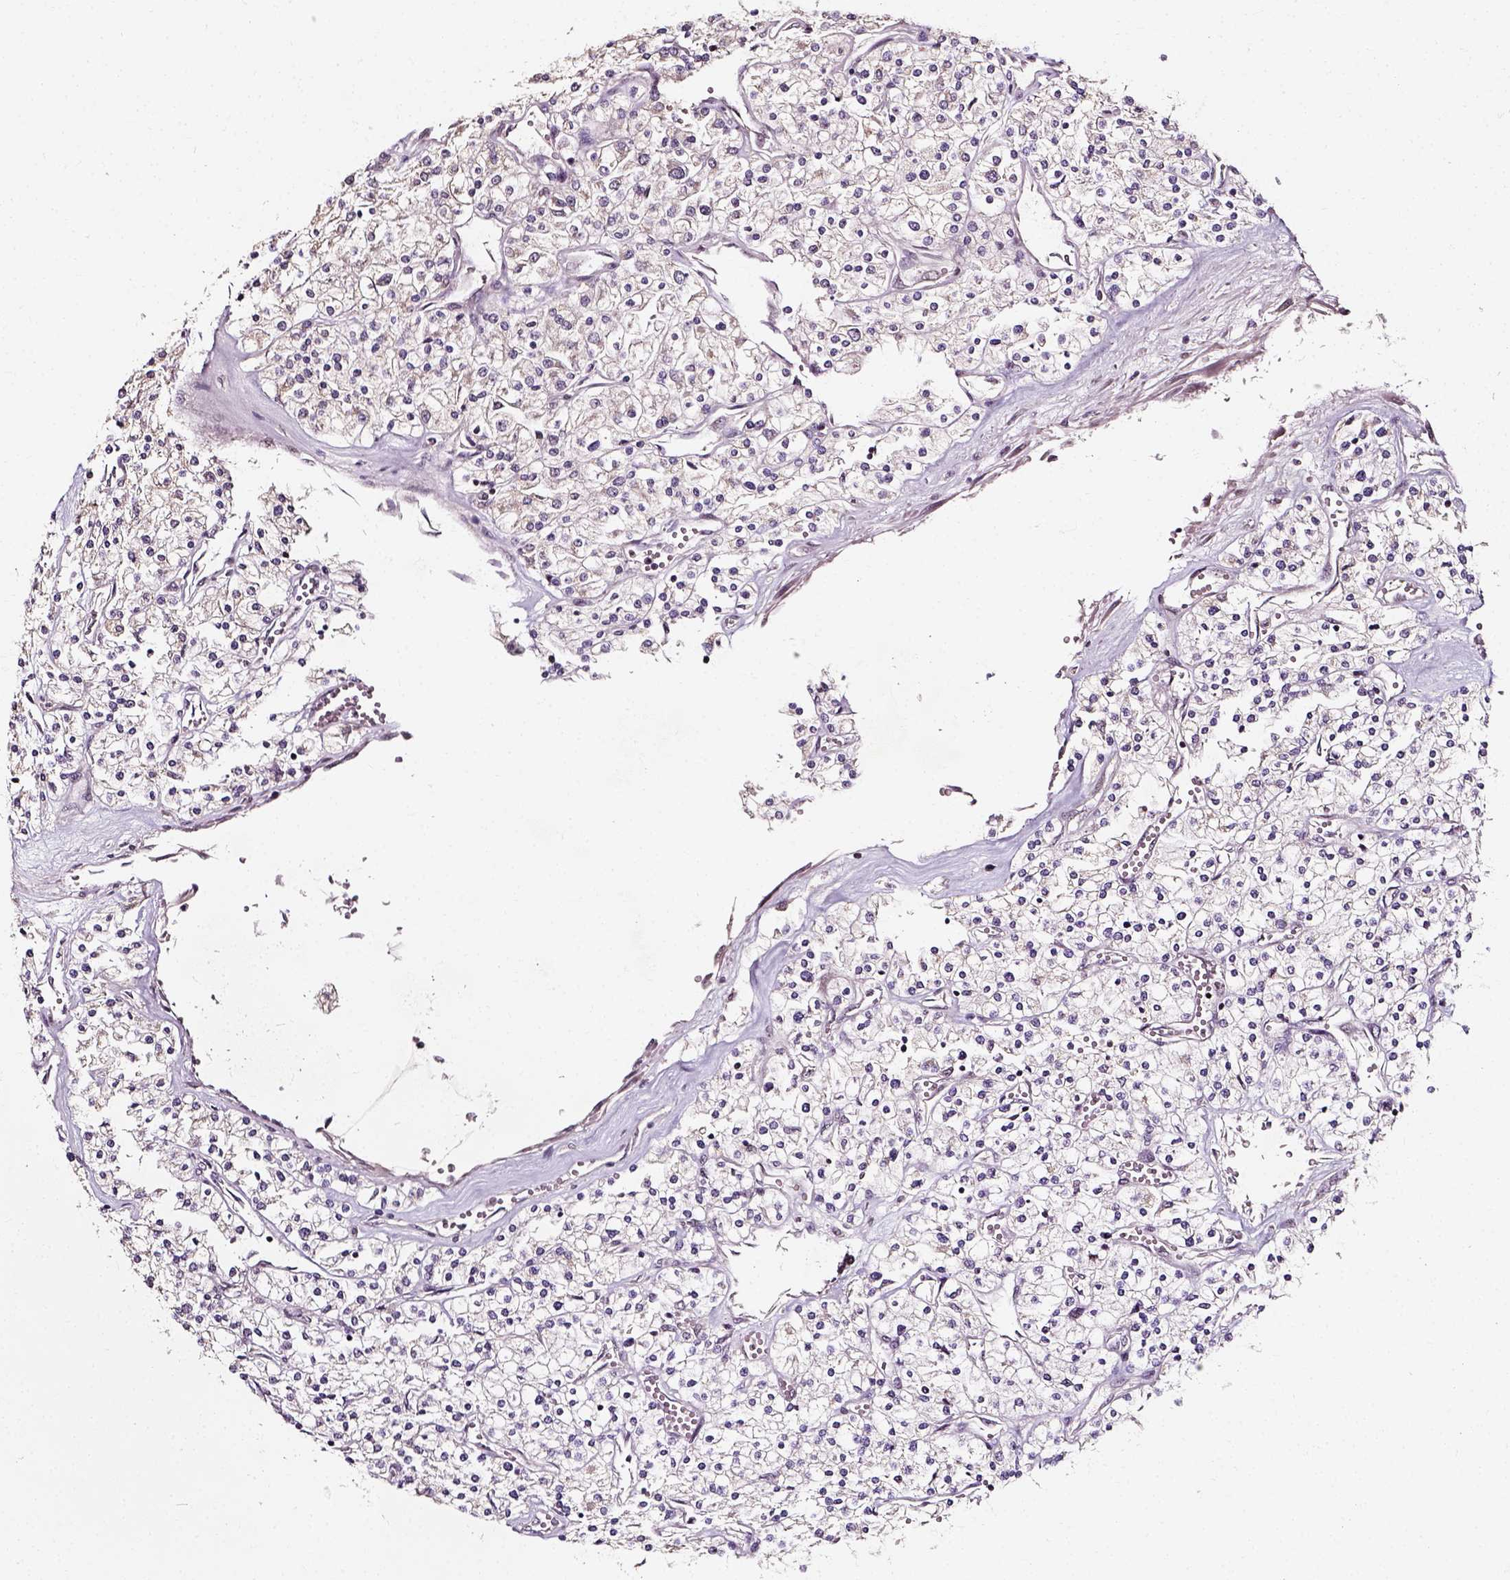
{"staining": {"intensity": "negative", "quantity": "none", "location": "none"}, "tissue": "renal cancer", "cell_type": "Tumor cells", "image_type": "cancer", "snomed": [{"axis": "morphology", "description": "Adenocarcinoma, NOS"}, {"axis": "topography", "description": "Kidney"}], "caption": "IHC image of neoplastic tissue: human renal cancer (adenocarcinoma) stained with DAB (3,3'-diaminobenzidine) shows no significant protein positivity in tumor cells.", "gene": "NACC1", "patient": {"sex": "male", "age": 80}}